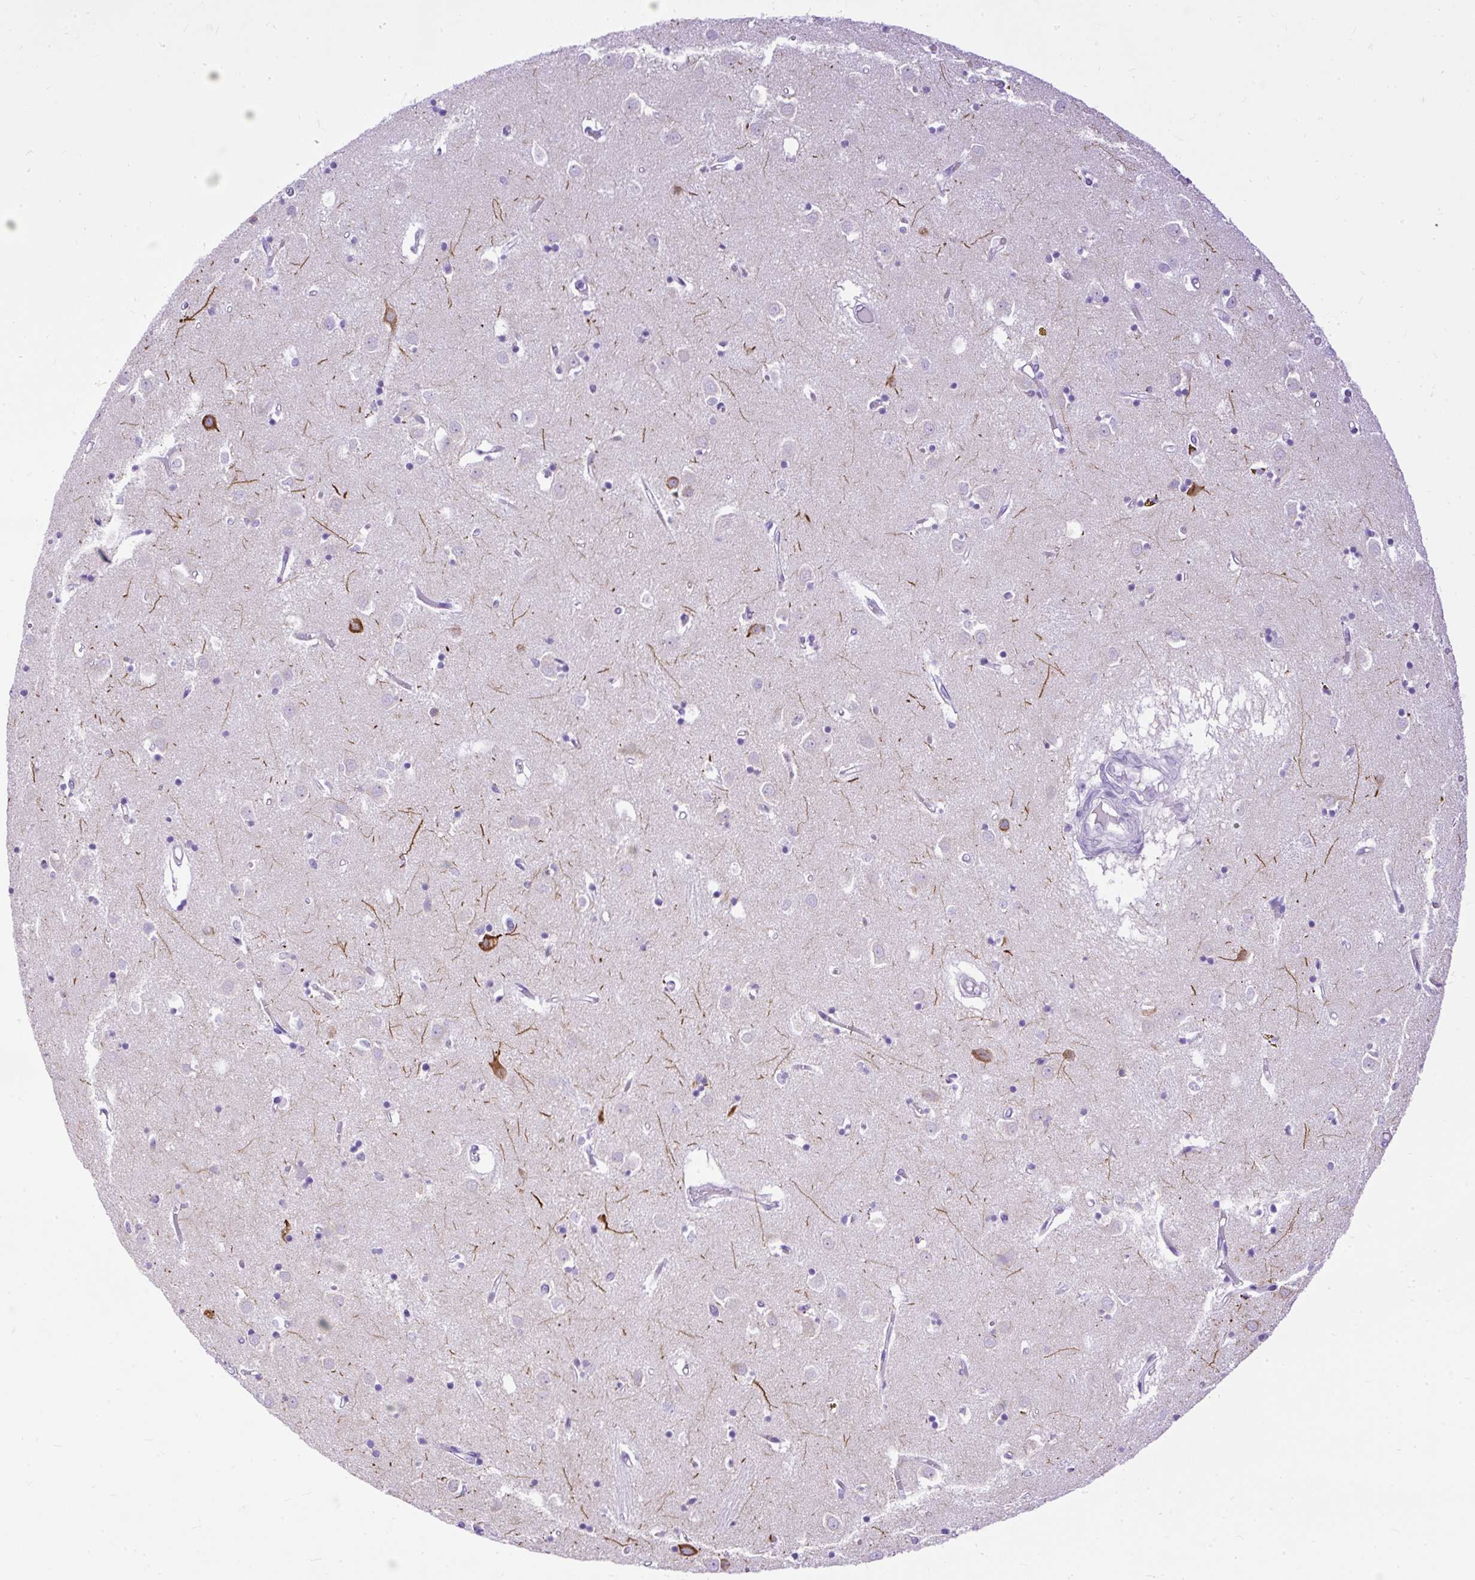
{"staining": {"intensity": "negative", "quantity": "none", "location": "none"}, "tissue": "caudate", "cell_type": "Glial cells", "image_type": "normal", "snomed": [{"axis": "morphology", "description": "Normal tissue, NOS"}, {"axis": "topography", "description": "Lateral ventricle wall"}], "caption": "This image is of normal caudate stained with immunohistochemistry (IHC) to label a protein in brown with the nuclei are counter-stained blue. There is no expression in glial cells. (Immunohistochemistry (ihc), brightfield microscopy, high magnification).", "gene": "HEY1", "patient": {"sex": "male", "age": 70}}